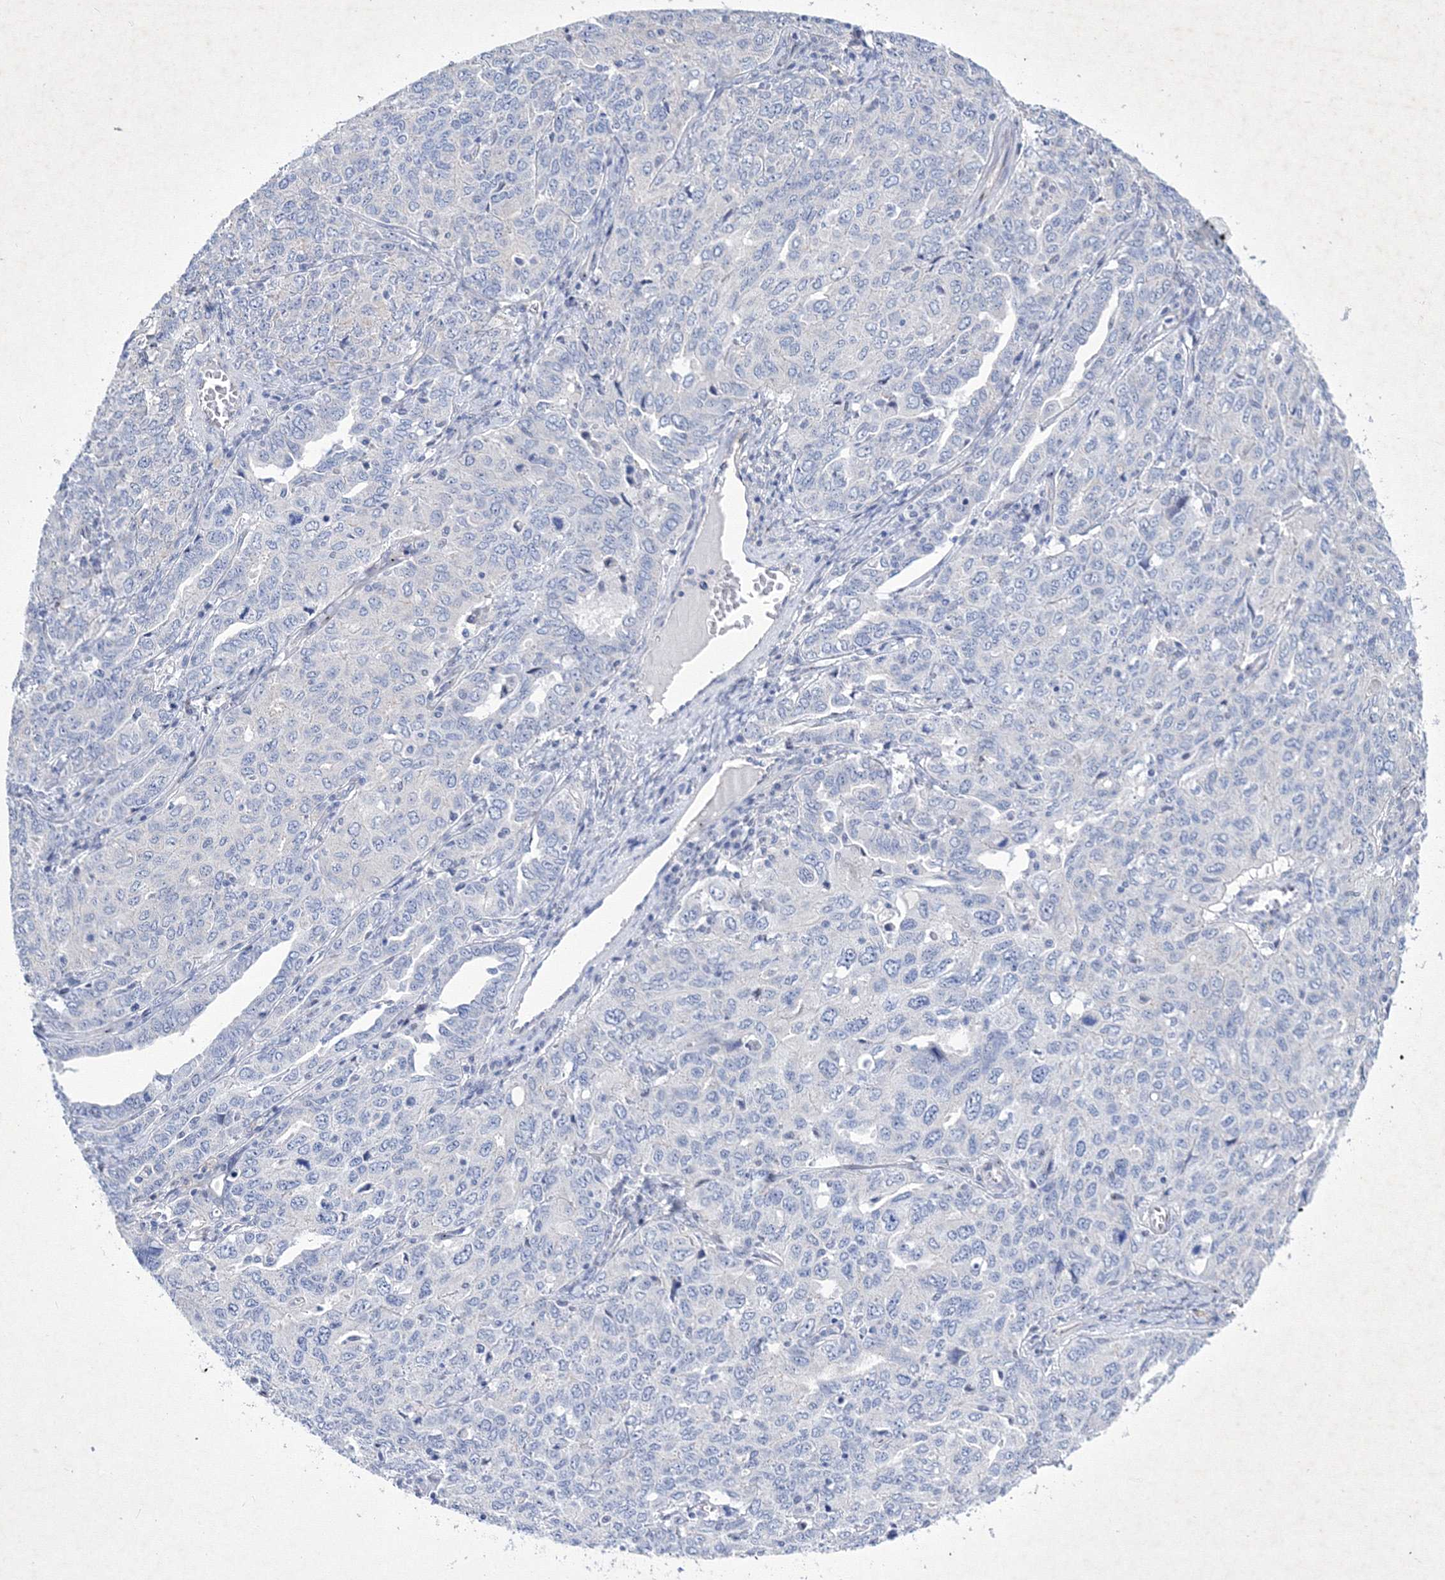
{"staining": {"intensity": "negative", "quantity": "none", "location": "none"}, "tissue": "ovarian cancer", "cell_type": "Tumor cells", "image_type": "cancer", "snomed": [{"axis": "morphology", "description": "Carcinoma, endometroid"}, {"axis": "topography", "description": "Ovary"}], "caption": "IHC of human ovarian cancer (endometroid carcinoma) exhibits no staining in tumor cells.", "gene": "GPN1", "patient": {"sex": "female", "age": 62}}